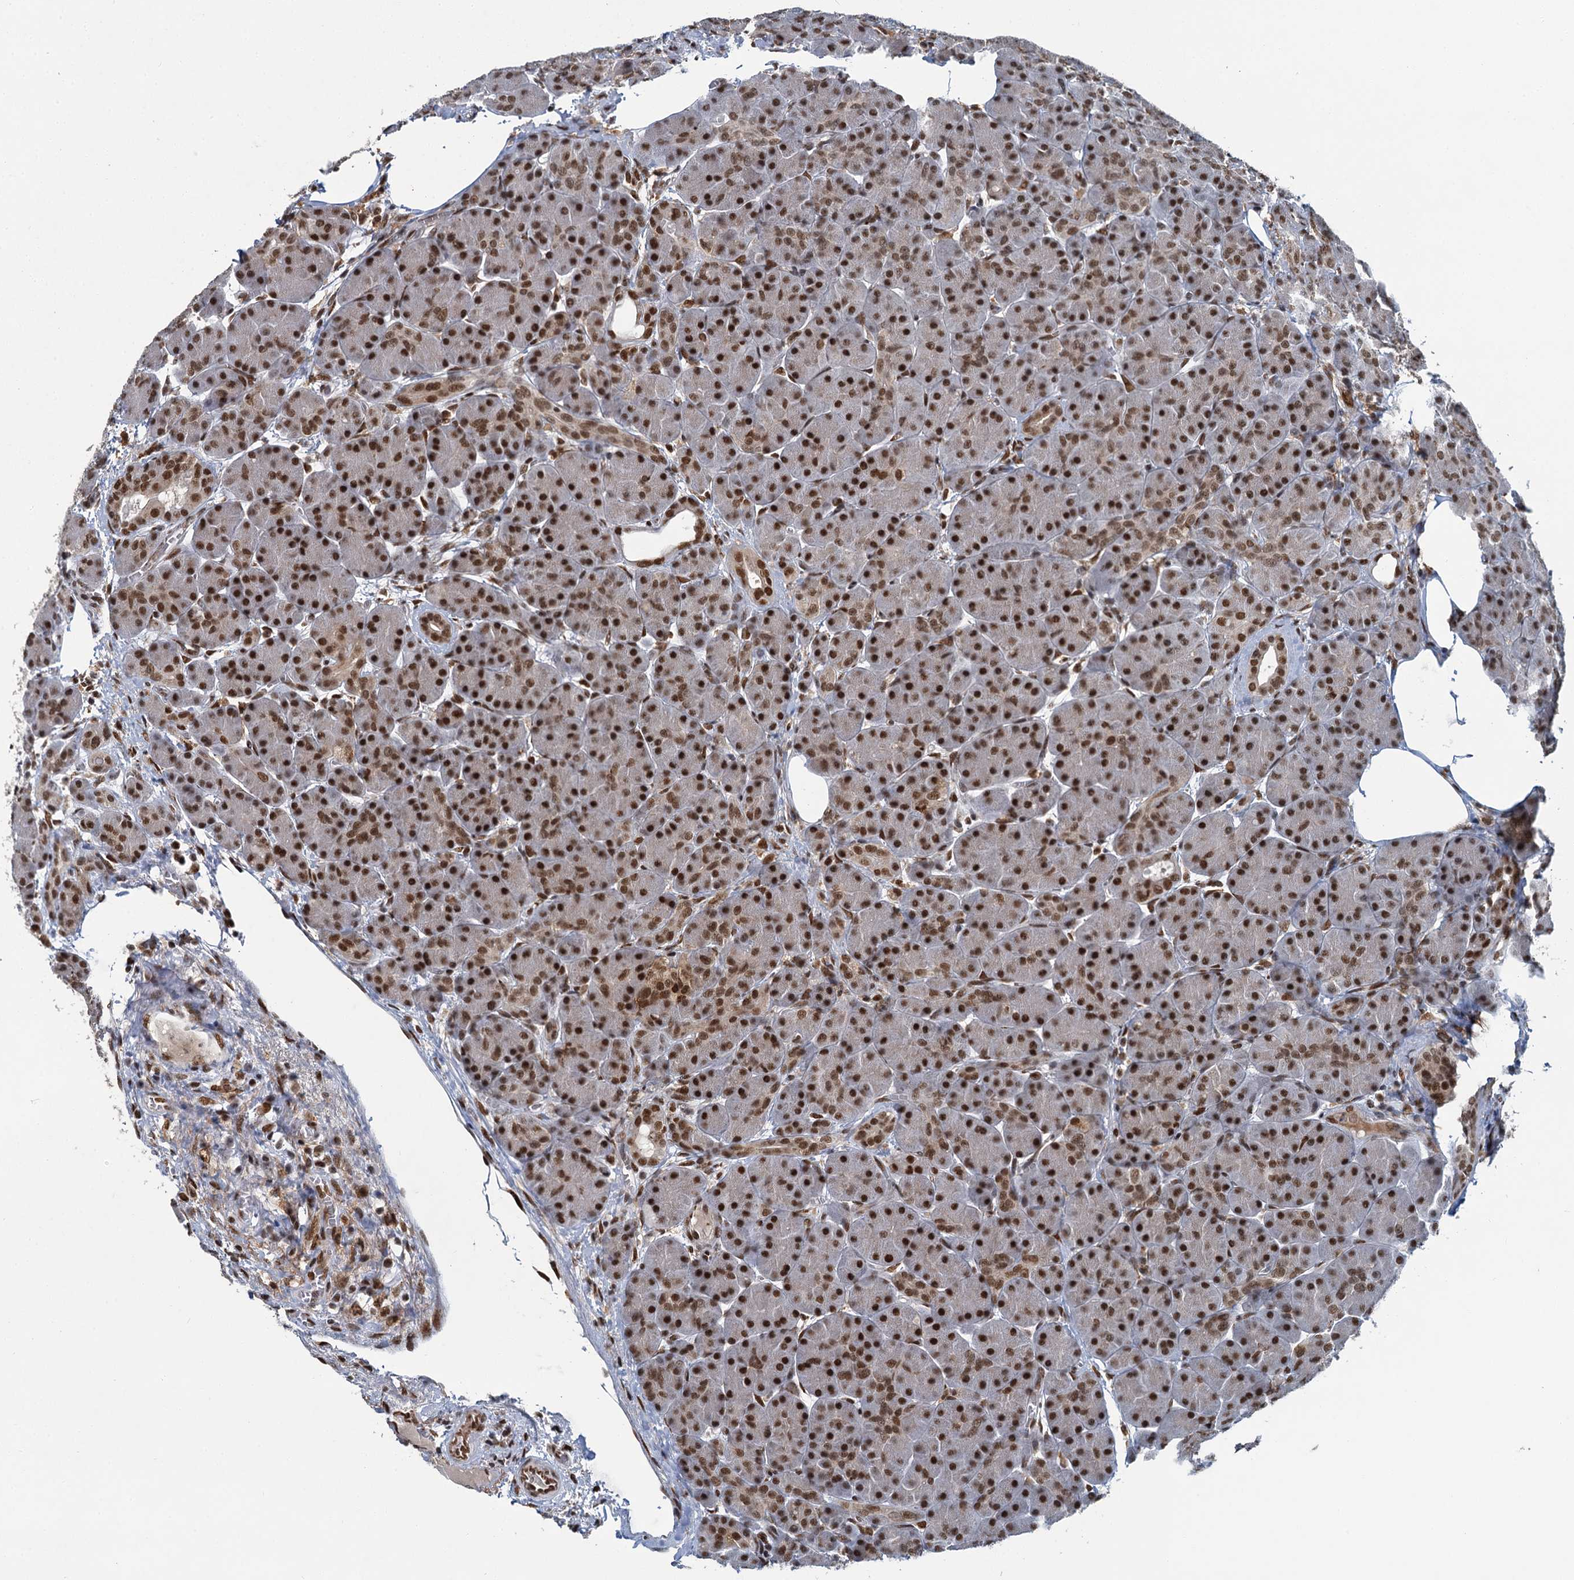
{"staining": {"intensity": "moderate", "quantity": ">75%", "location": "nuclear"}, "tissue": "pancreas", "cell_type": "Exocrine glandular cells", "image_type": "normal", "snomed": [{"axis": "morphology", "description": "Normal tissue, NOS"}, {"axis": "topography", "description": "Pancreas"}], "caption": "This image exhibits benign pancreas stained with immunohistochemistry (IHC) to label a protein in brown. The nuclear of exocrine glandular cells show moderate positivity for the protein. Nuclei are counter-stained blue.", "gene": "PPHLN1", "patient": {"sex": "male", "age": 63}}